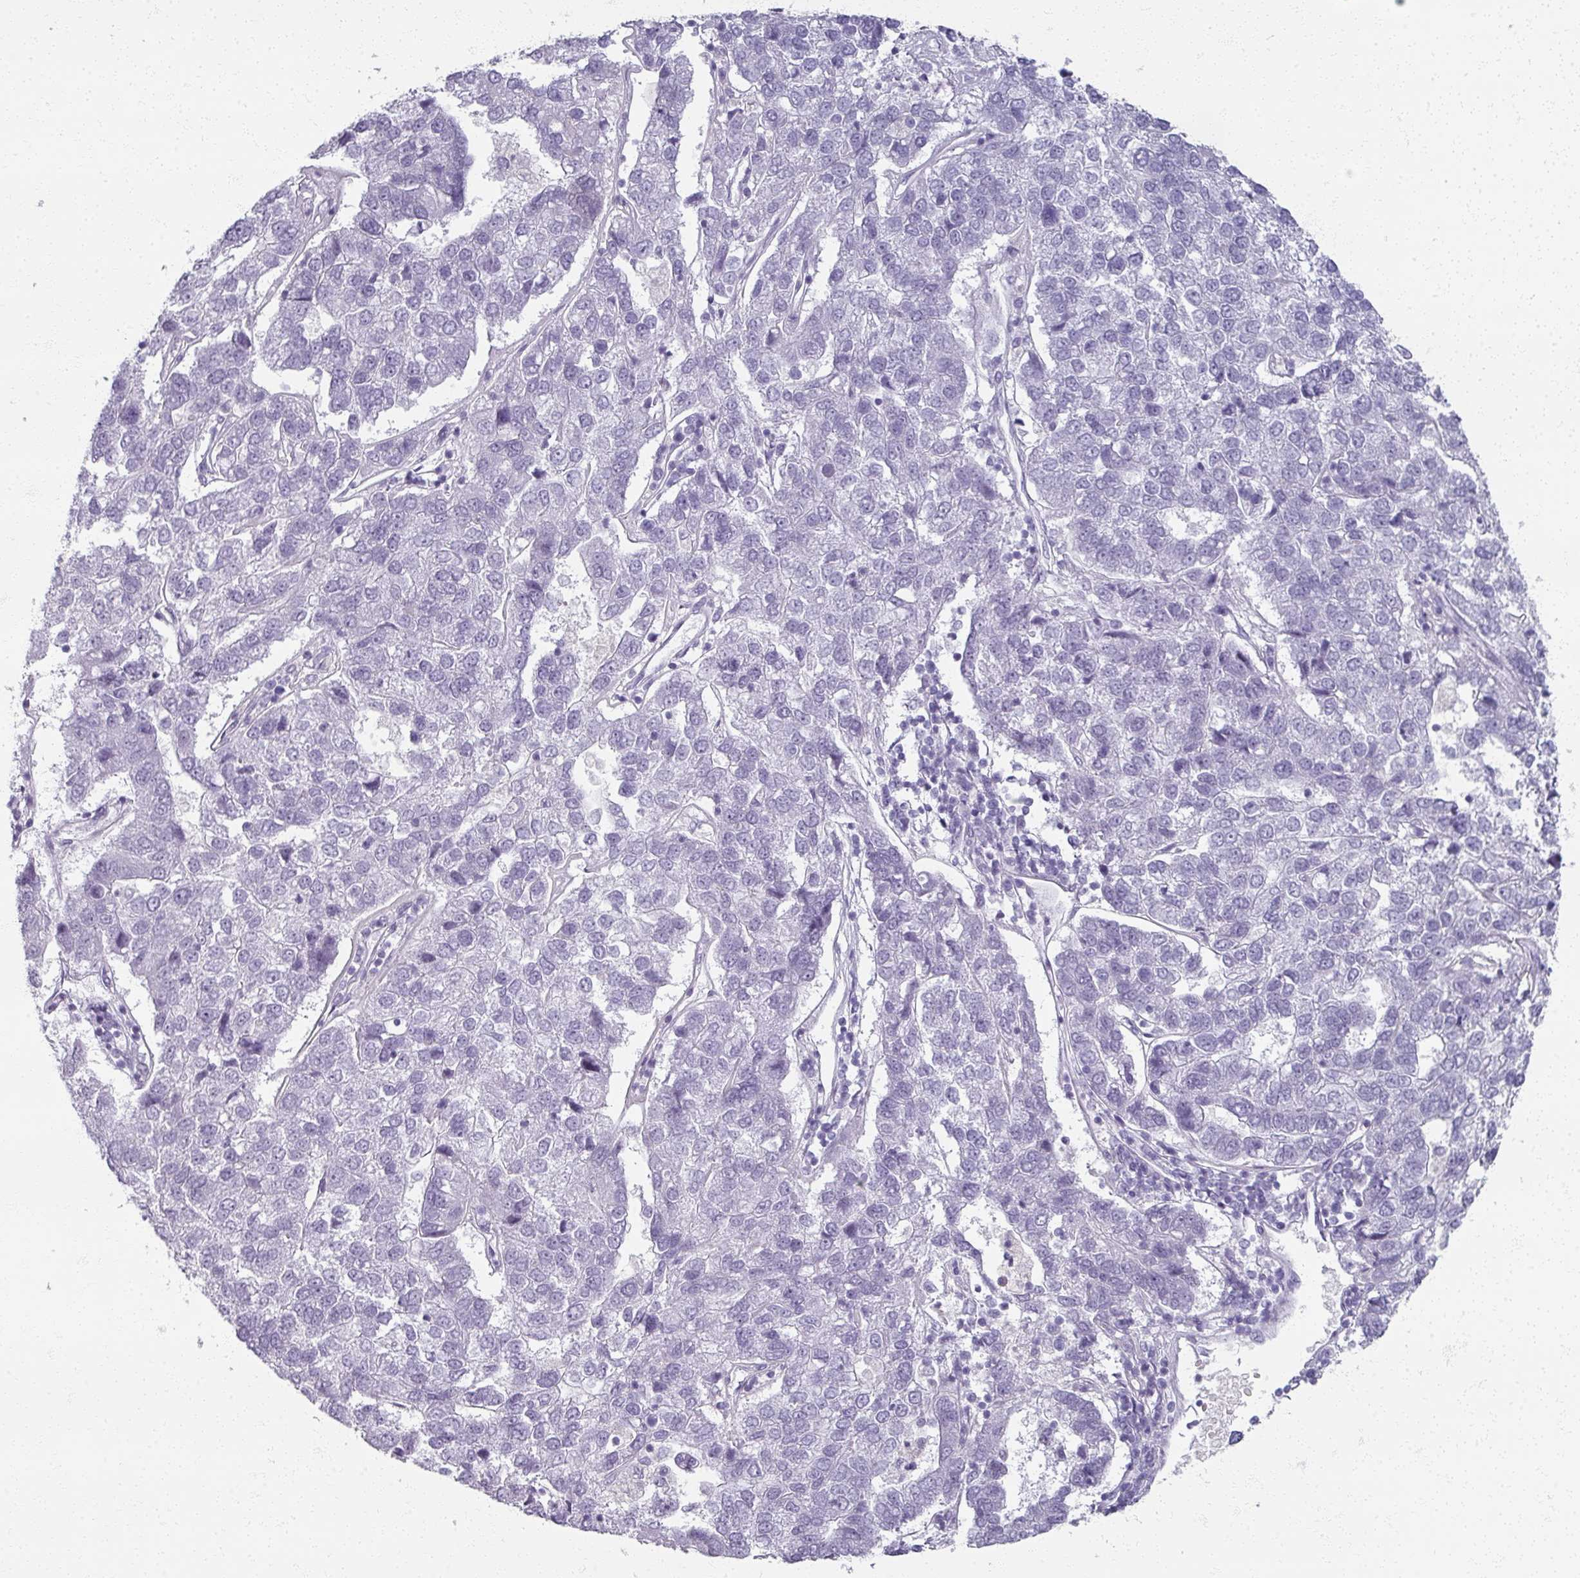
{"staining": {"intensity": "negative", "quantity": "none", "location": "none"}, "tissue": "pancreatic cancer", "cell_type": "Tumor cells", "image_type": "cancer", "snomed": [{"axis": "morphology", "description": "Adenocarcinoma, NOS"}, {"axis": "topography", "description": "Pancreas"}], "caption": "This is a photomicrograph of IHC staining of pancreatic cancer (adenocarcinoma), which shows no staining in tumor cells.", "gene": "RFPL2", "patient": {"sex": "female", "age": 61}}